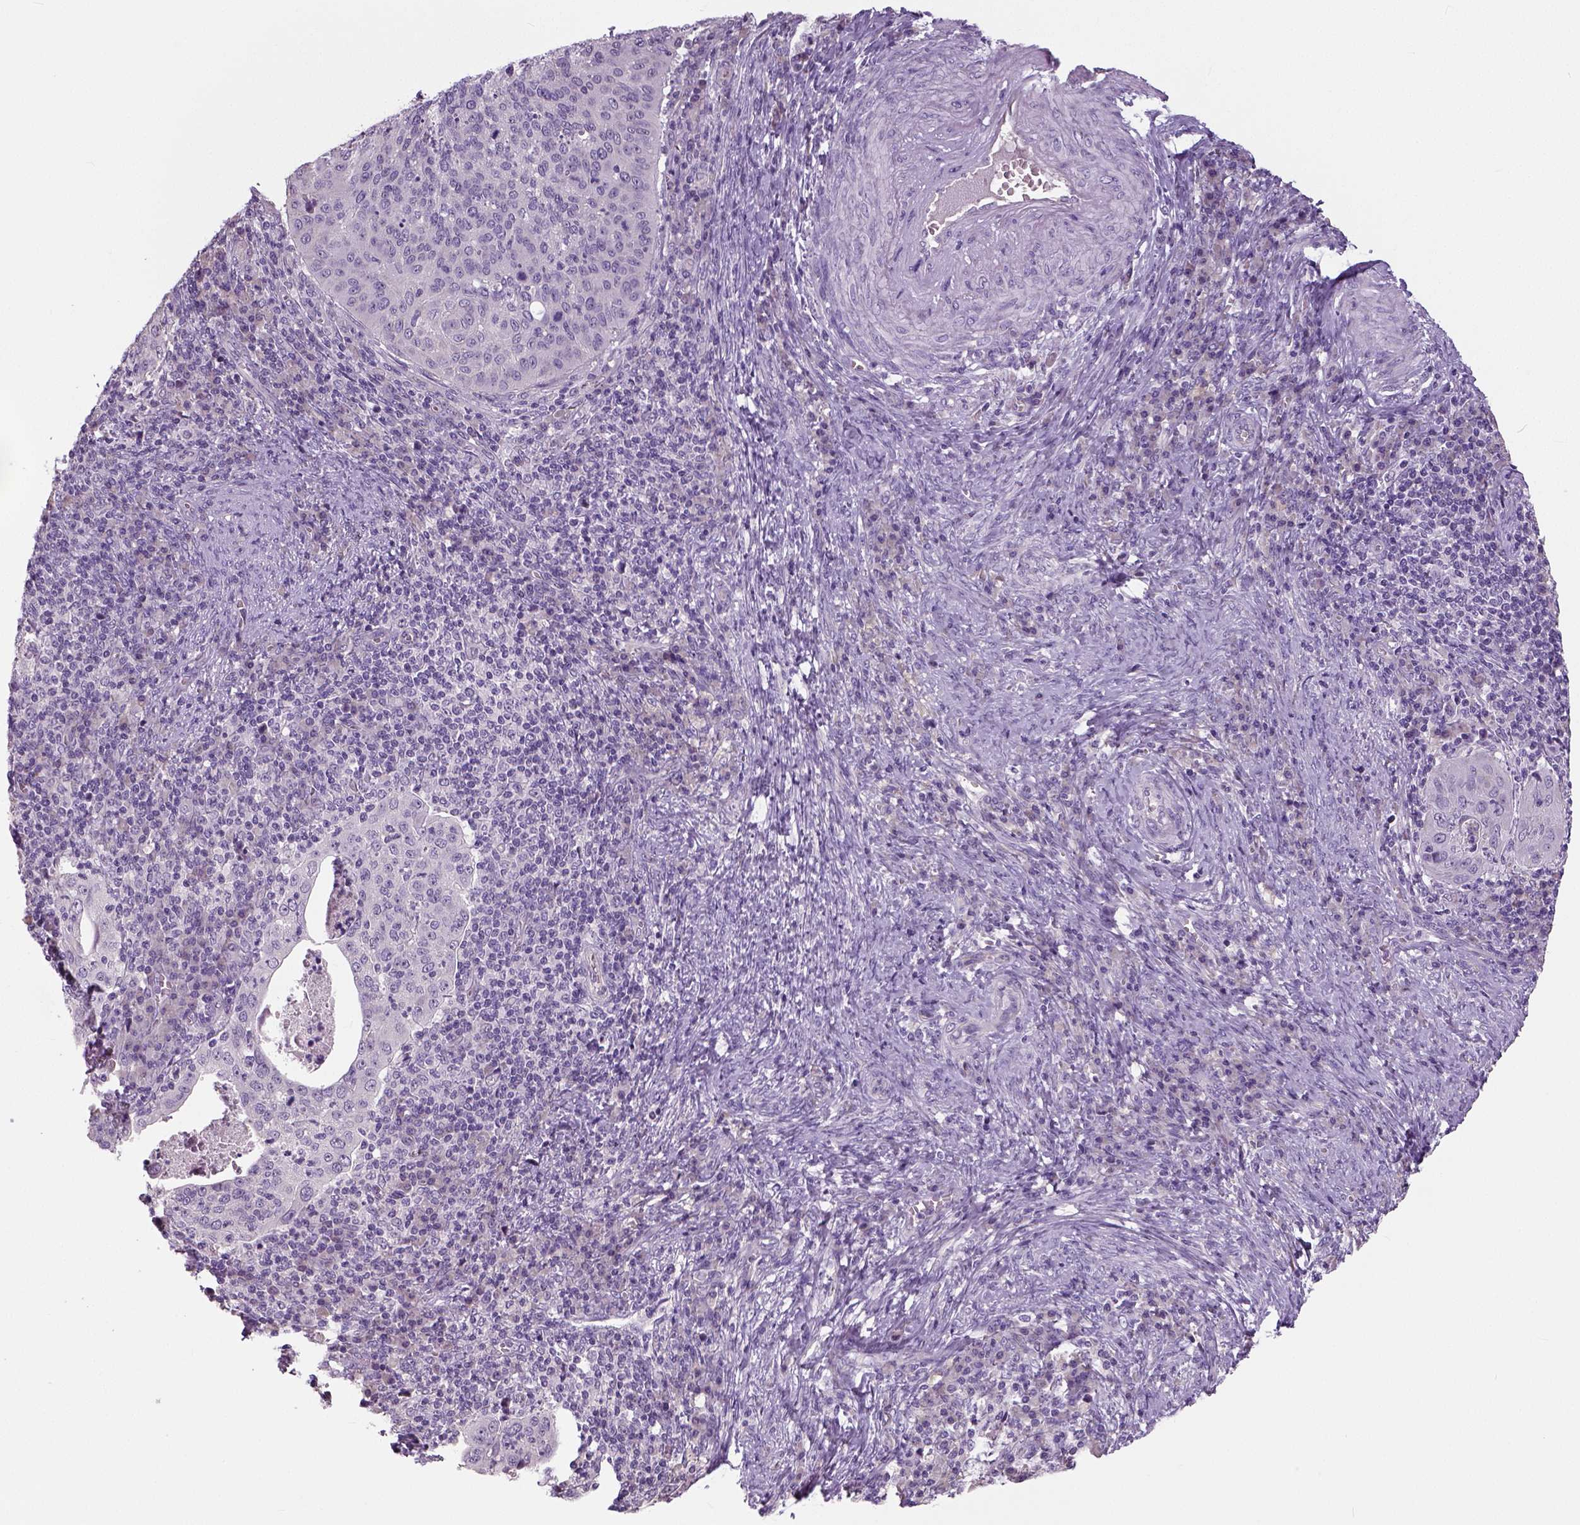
{"staining": {"intensity": "negative", "quantity": "none", "location": "none"}, "tissue": "cervical cancer", "cell_type": "Tumor cells", "image_type": "cancer", "snomed": [{"axis": "morphology", "description": "Squamous cell carcinoma, NOS"}, {"axis": "topography", "description": "Cervix"}], "caption": "IHC of cervical cancer shows no staining in tumor cells.", "gene": "NECAB1", "patient": {"sex": "female", "age": 39}}